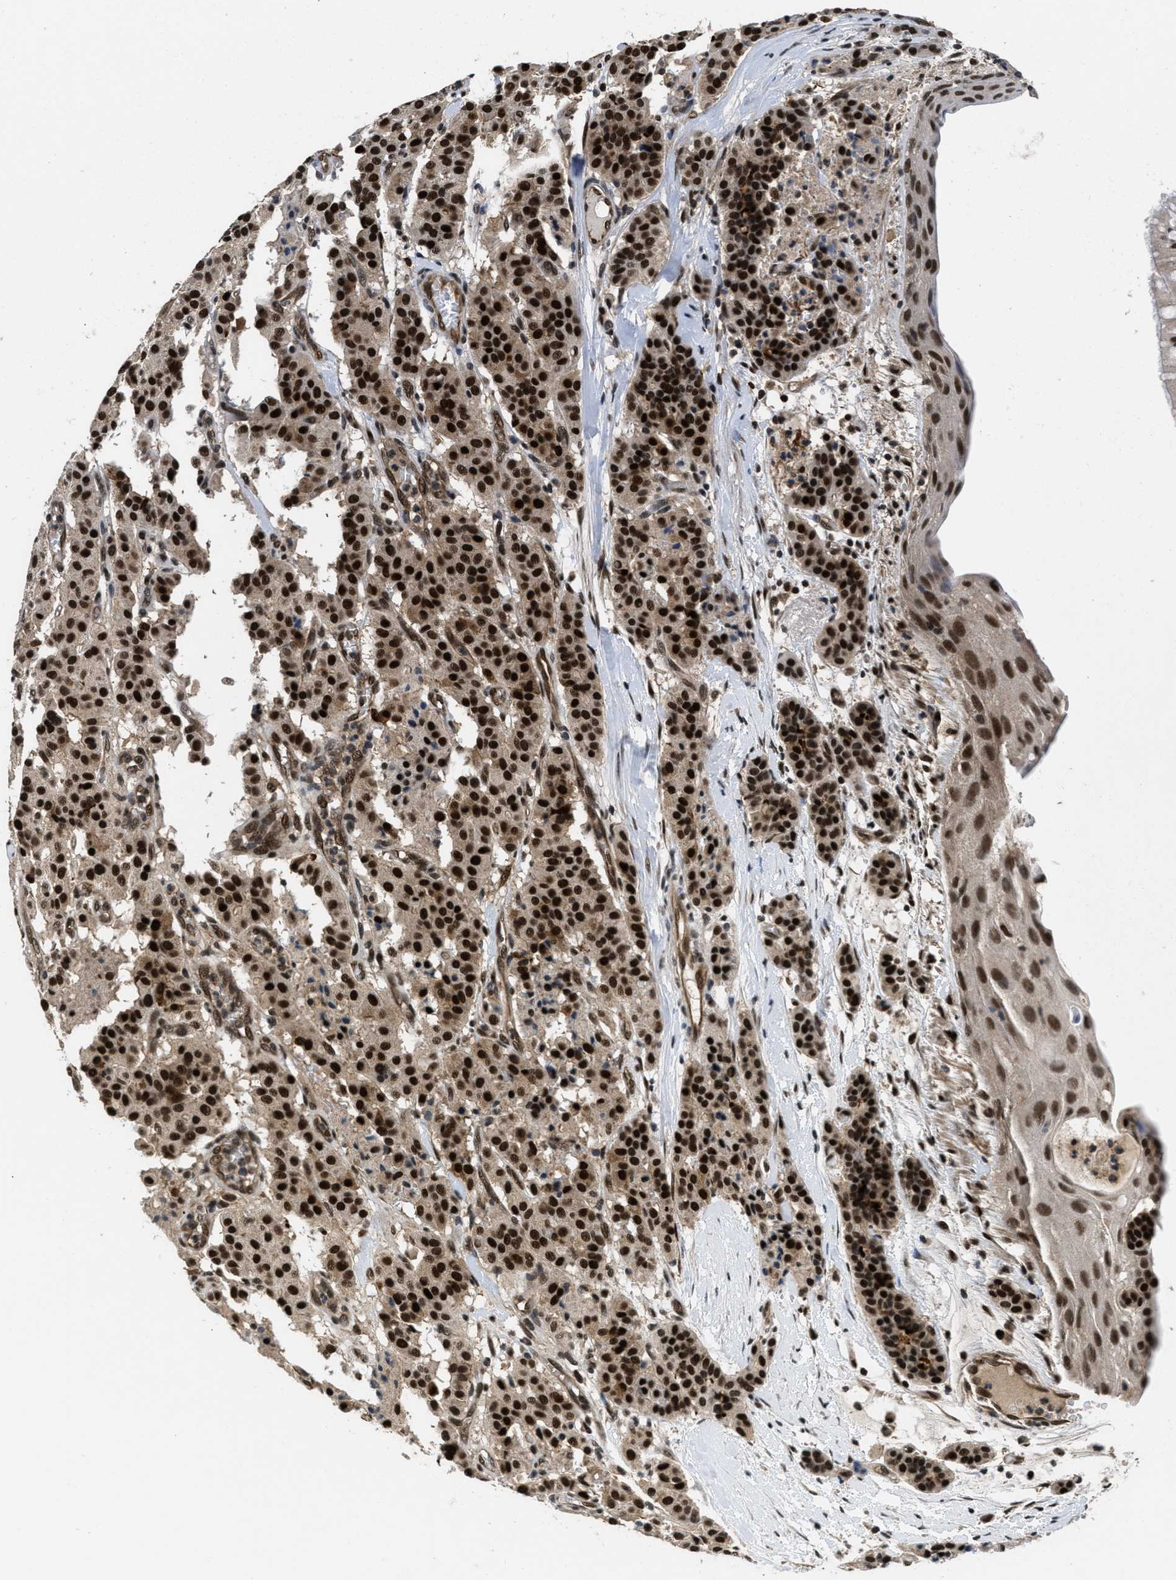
{"staining": {"intensity": "strong", "quantity": ">75%", "location": "cytoplasmic/membranous,nuclear"}, "tissue": "carcinoid", "cell_type": "Tumor cells", "image_type": "cancer", "snomed": [{"axis": "morphology", "description": "Carcinoid, malignant, NOS"}, {"axis": "topography", "description": "Lung"}], "caption": "Immunohistochemistry (IHC) photomicrograph of human malignant carcinoid stained for a protein (brown), which reveals high levels of strong cytoplasmic/membranous and nuclear staining in approximately >75% of tumor cells.", "gene": "CUL4B", "patient": {"sex": "male", "age": 30}}